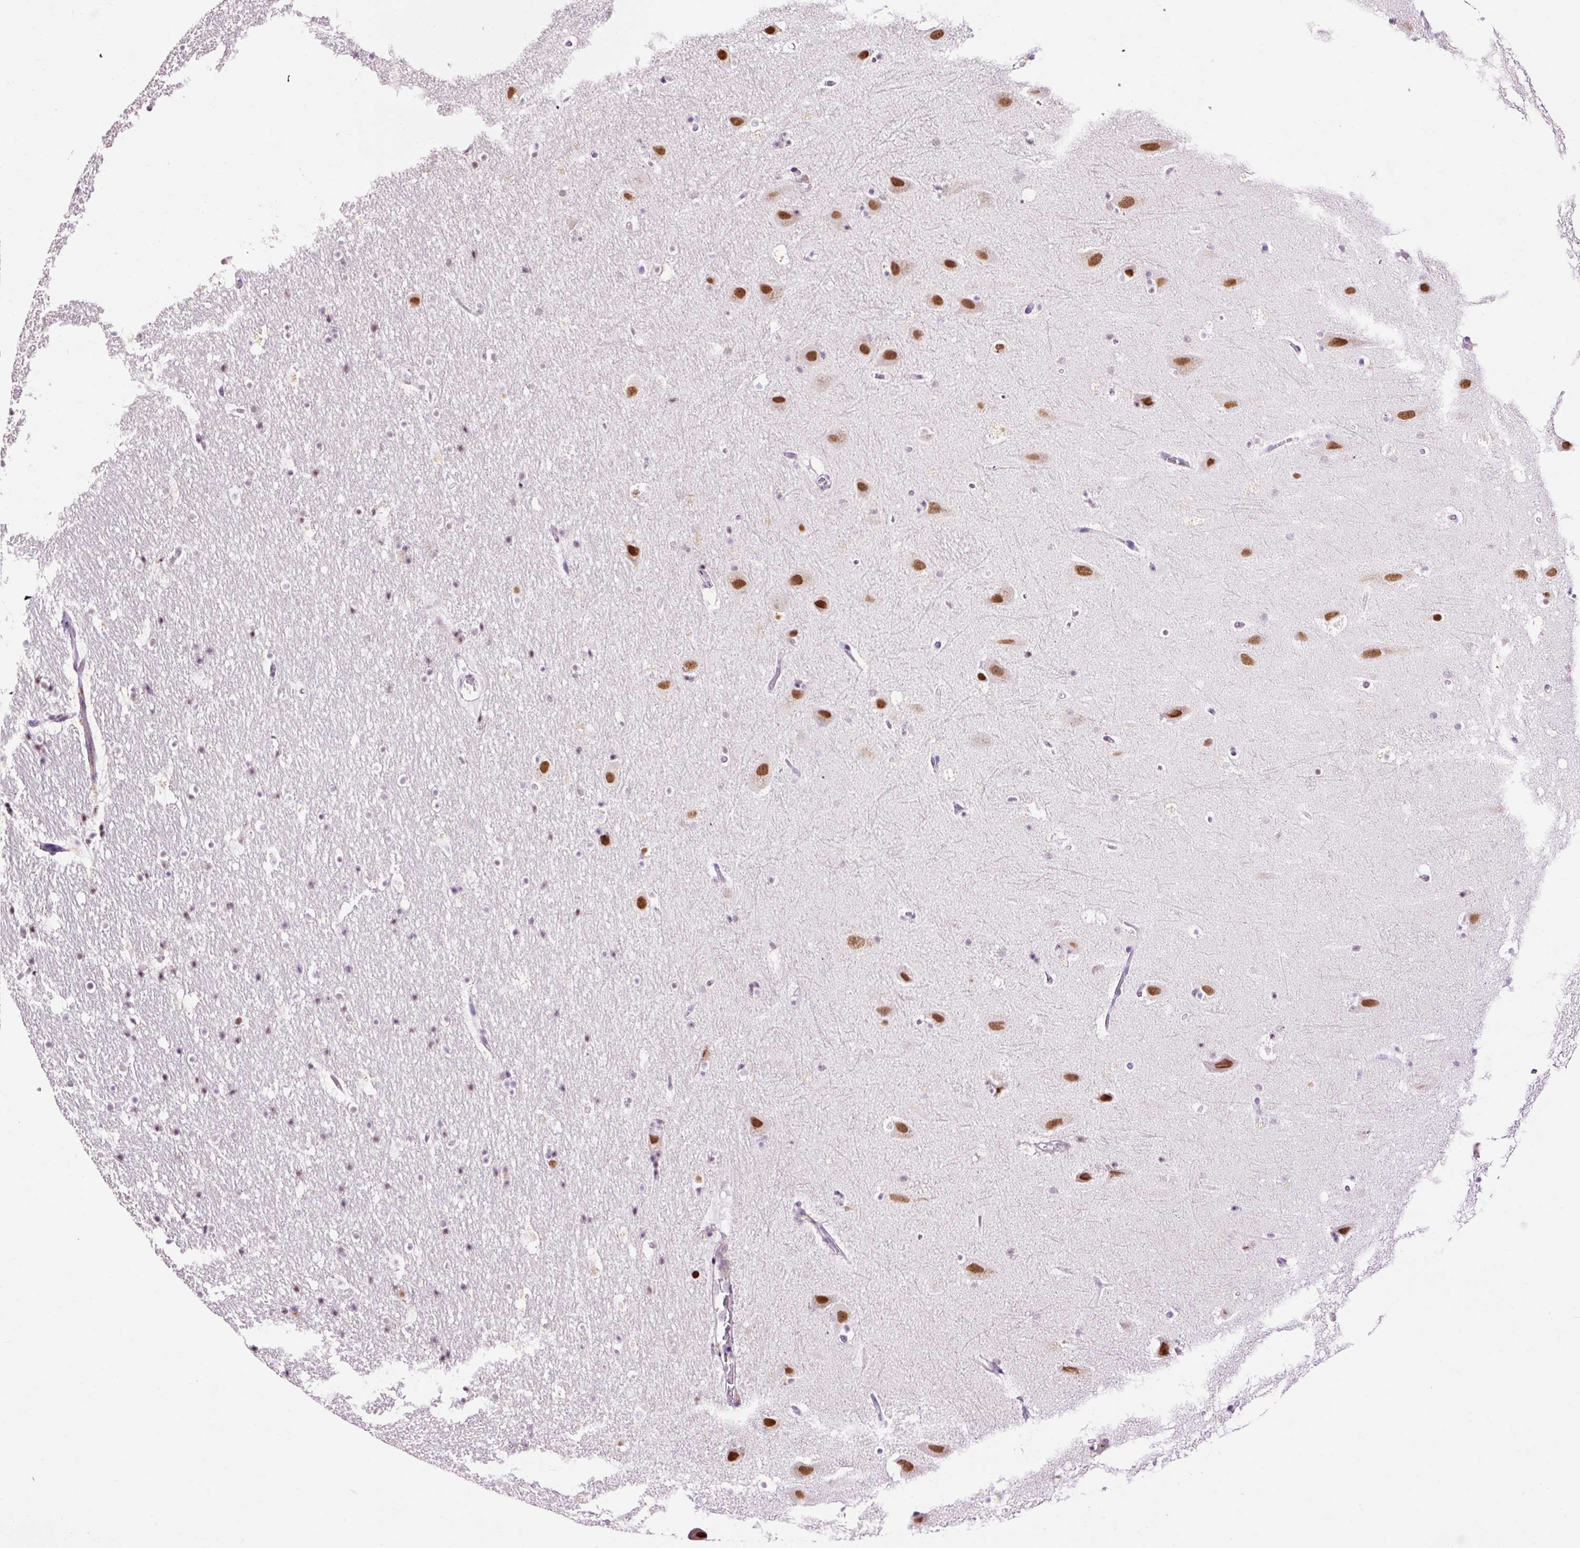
{"staining": {"intensity": "negative", "quantity": "none", "location": "none"}, "tissue": "hippocampus", "cell_type": "Glial cells", "image_type": "normal", "snomed": [{"axis": "morphology", "description": "Normal tissue, NOS"}, {"axis": "topography", "description": "Hippocampus"}], "caption": "Glial cells show no significant positivity in normal hippocampus. The staining is performed using DAB (3,3'-diaminobenzidine) brown chromogen with nuclei counter-stained in using hematoxylin.", "gene": "LY86", "patient": {"sex": "male", "age": 37}}